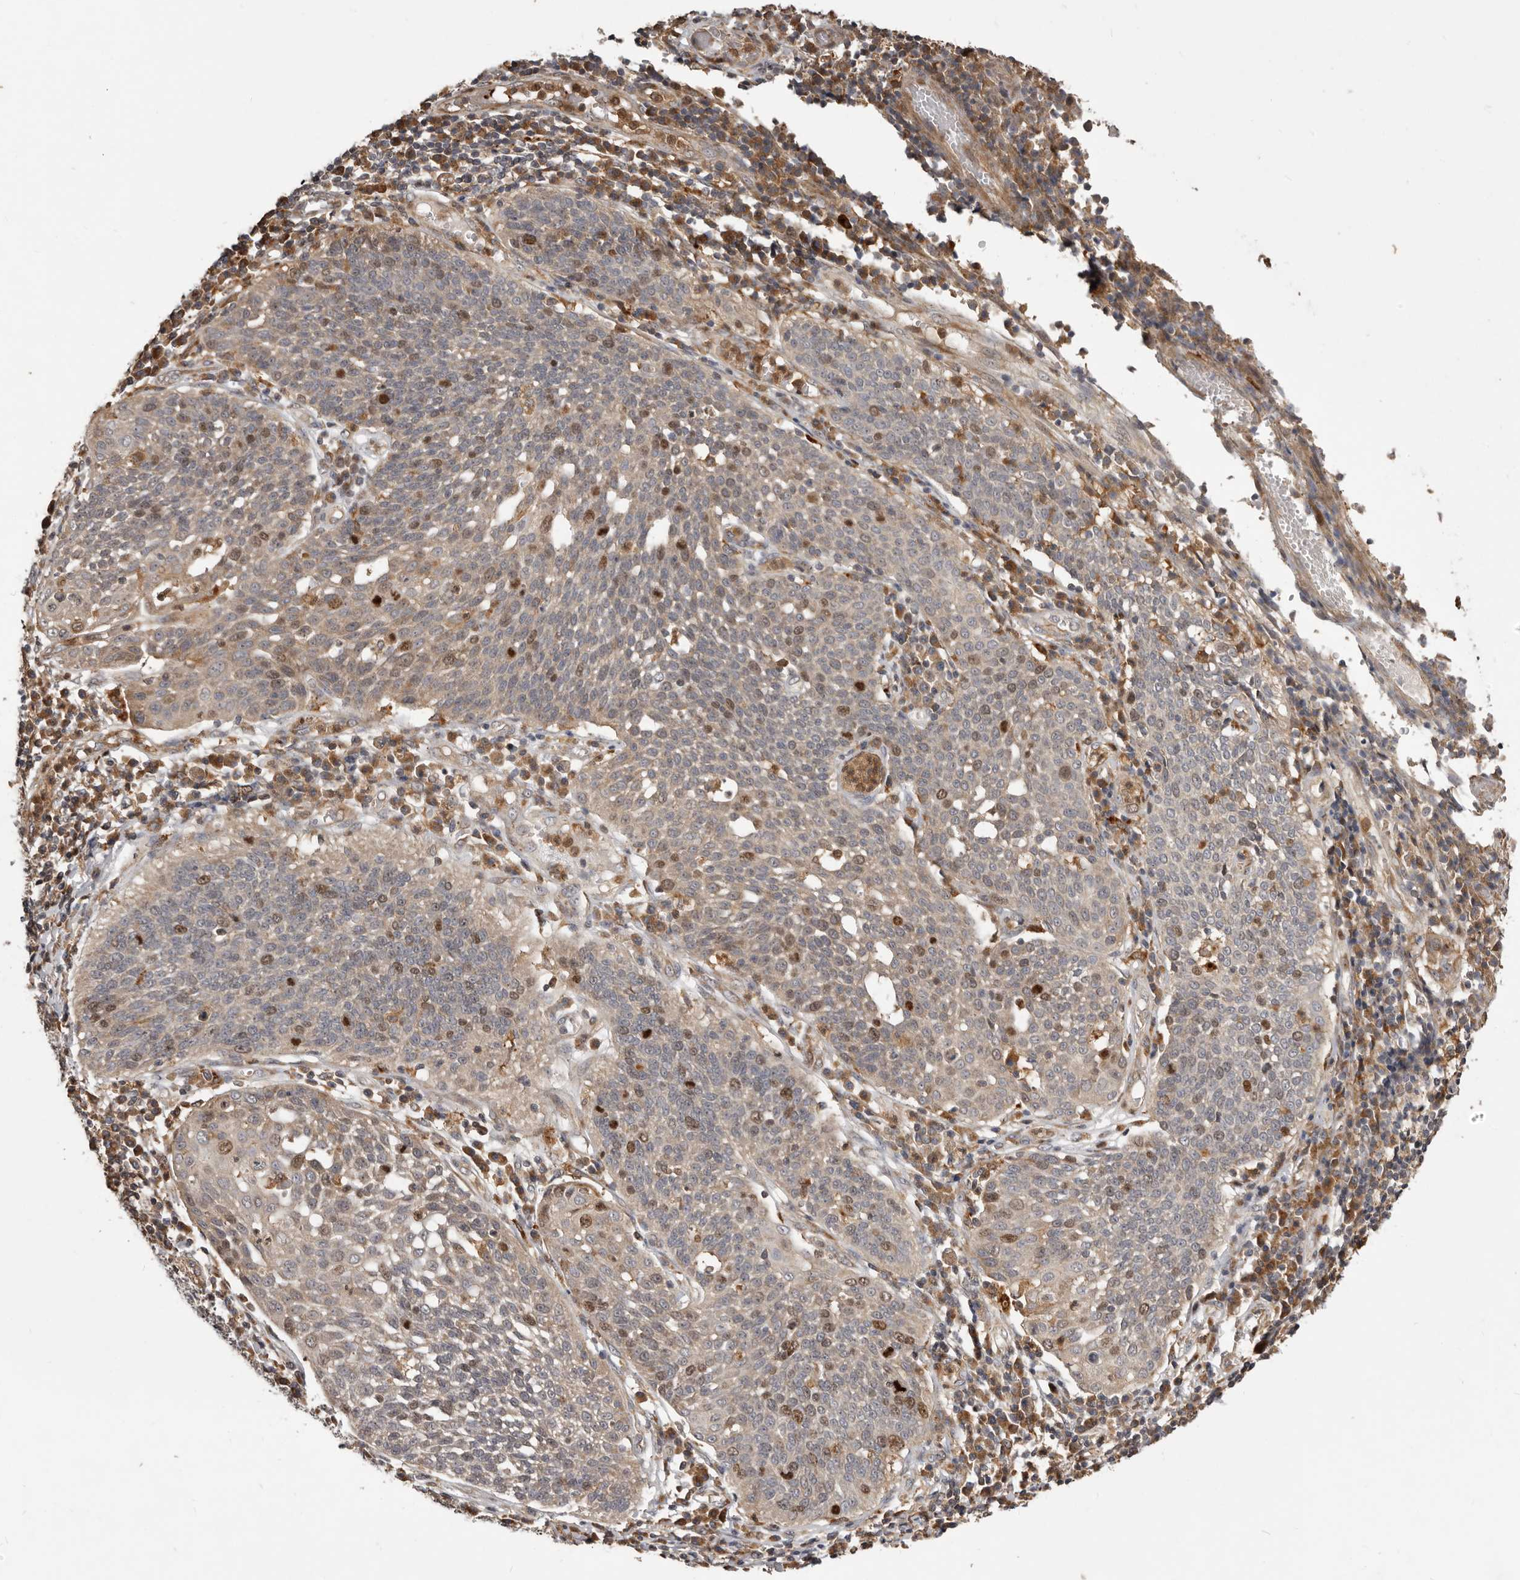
{"staining": {"intensity": "moderate", "quantity": "<25%", "location": "nuclear"}, "tissue": "cervical cancer", "cell_type": "Tumor cells", "image_type": "cancer", "snomed": [{"axis": "morphology", "description": "Squamous cell carcinoma, NOS"}, {"axis": "topography", "description": "Cervix"}], "caption": "Cervical cancer was stained to show a protein in brown. There is low levels of moderate nuclear staining in about <25% of tumor cells. The staining is performed using DAB (3,3'-diaminobenzidine) brown chromogen to label protein expression. The nuclei are counter-stained blue using hematoxylin.", "gene": "RNF187", "patient": {"sex": "female", "age": 34}}